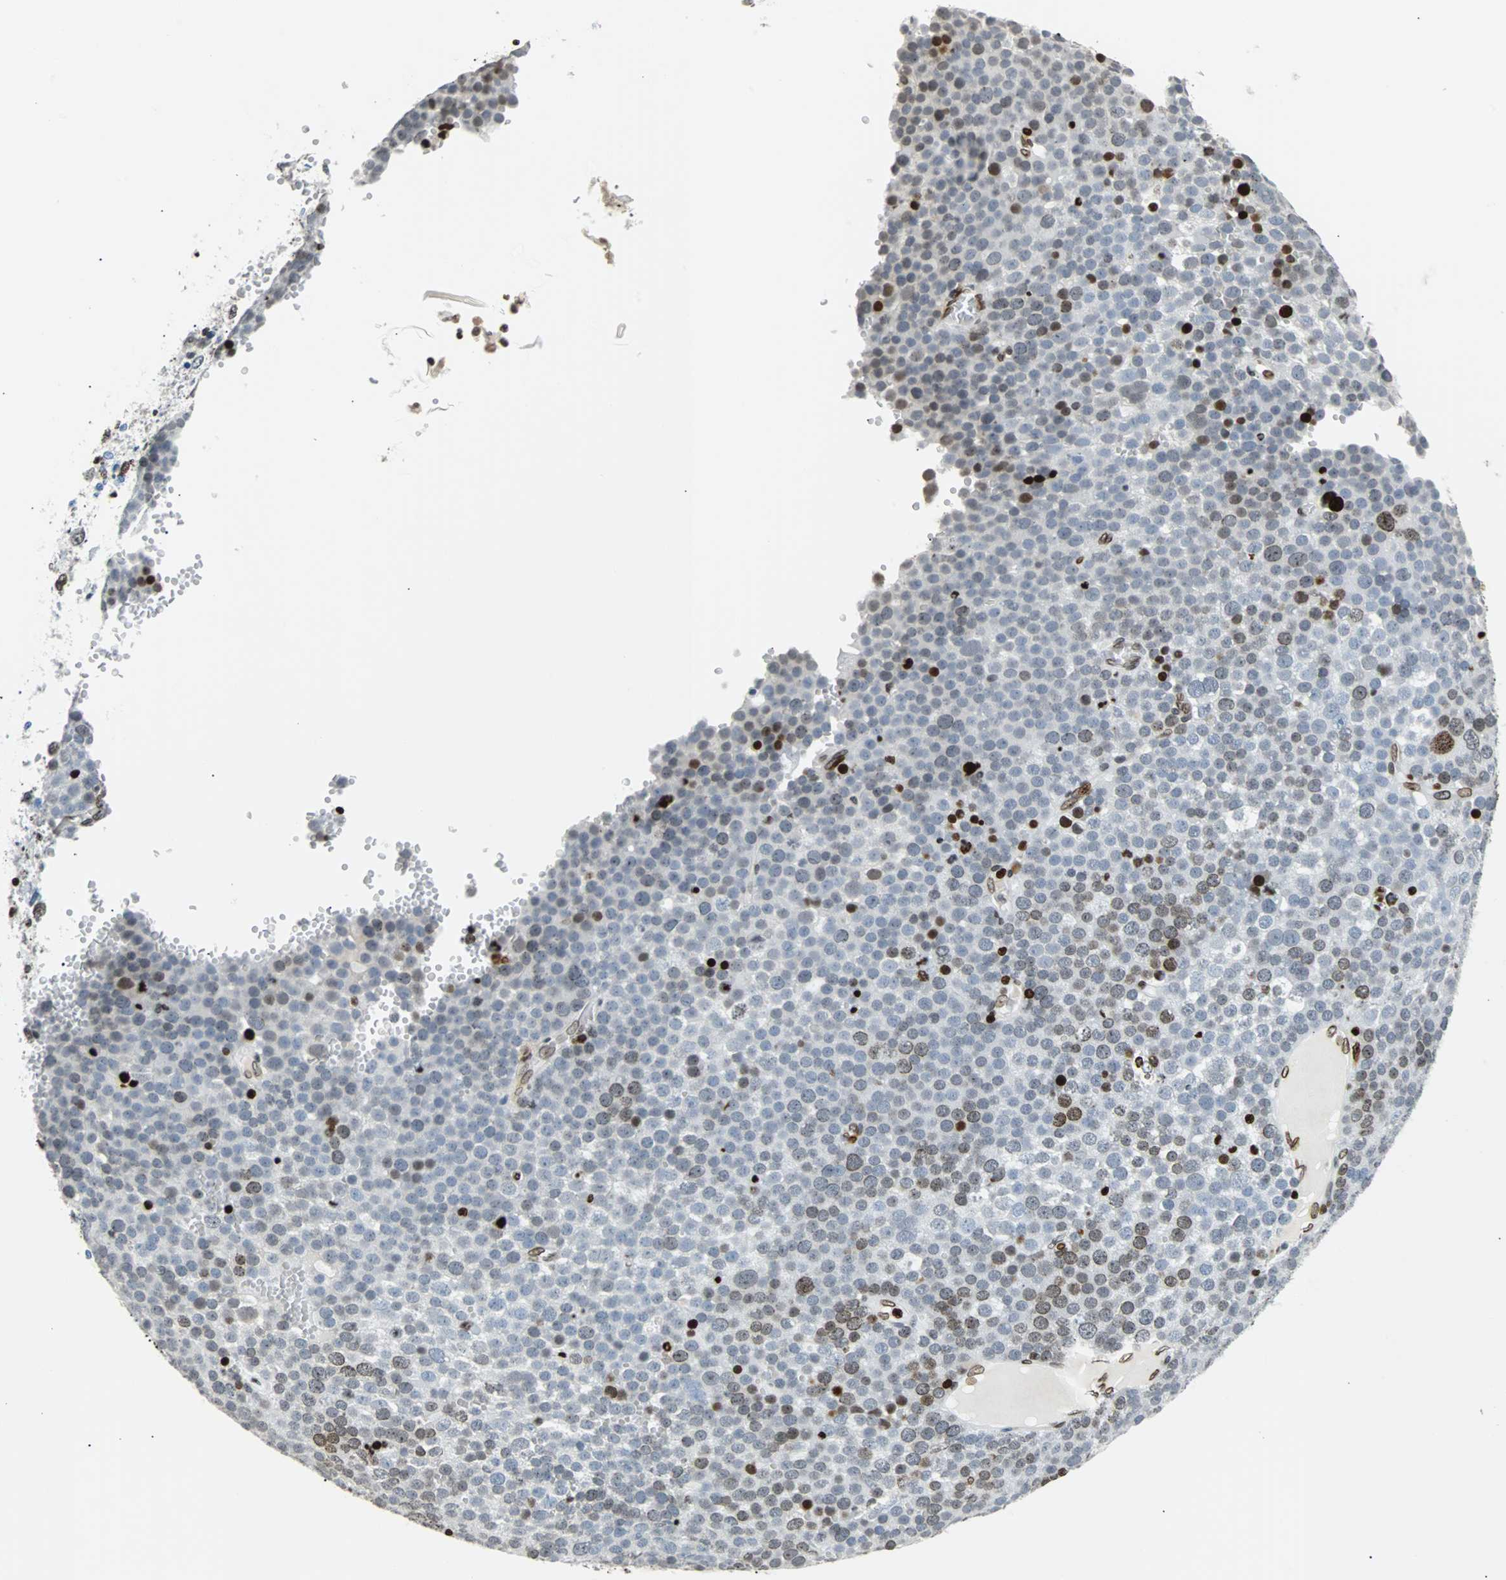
{"staining": {"intensity": "moderate", "quantity": "25%-75%", "location": "nuclear"}, "tissue": "testis cancer", "cell_type": "Tumor cells", "image_type": "cancer", "snomed": [{"axis": "morphology", "description": "Seminoma, NOS"}, {"axis": "topography", "description": "Testis"}], "caption": "Immunohistochemical staining of human testis seminoma reveals medium levels of moderate nuclear protein staining in about 25%-75% of tumor cells.", "gene": "ZNF131", "patient": {"sex": "male", "age": 71}}